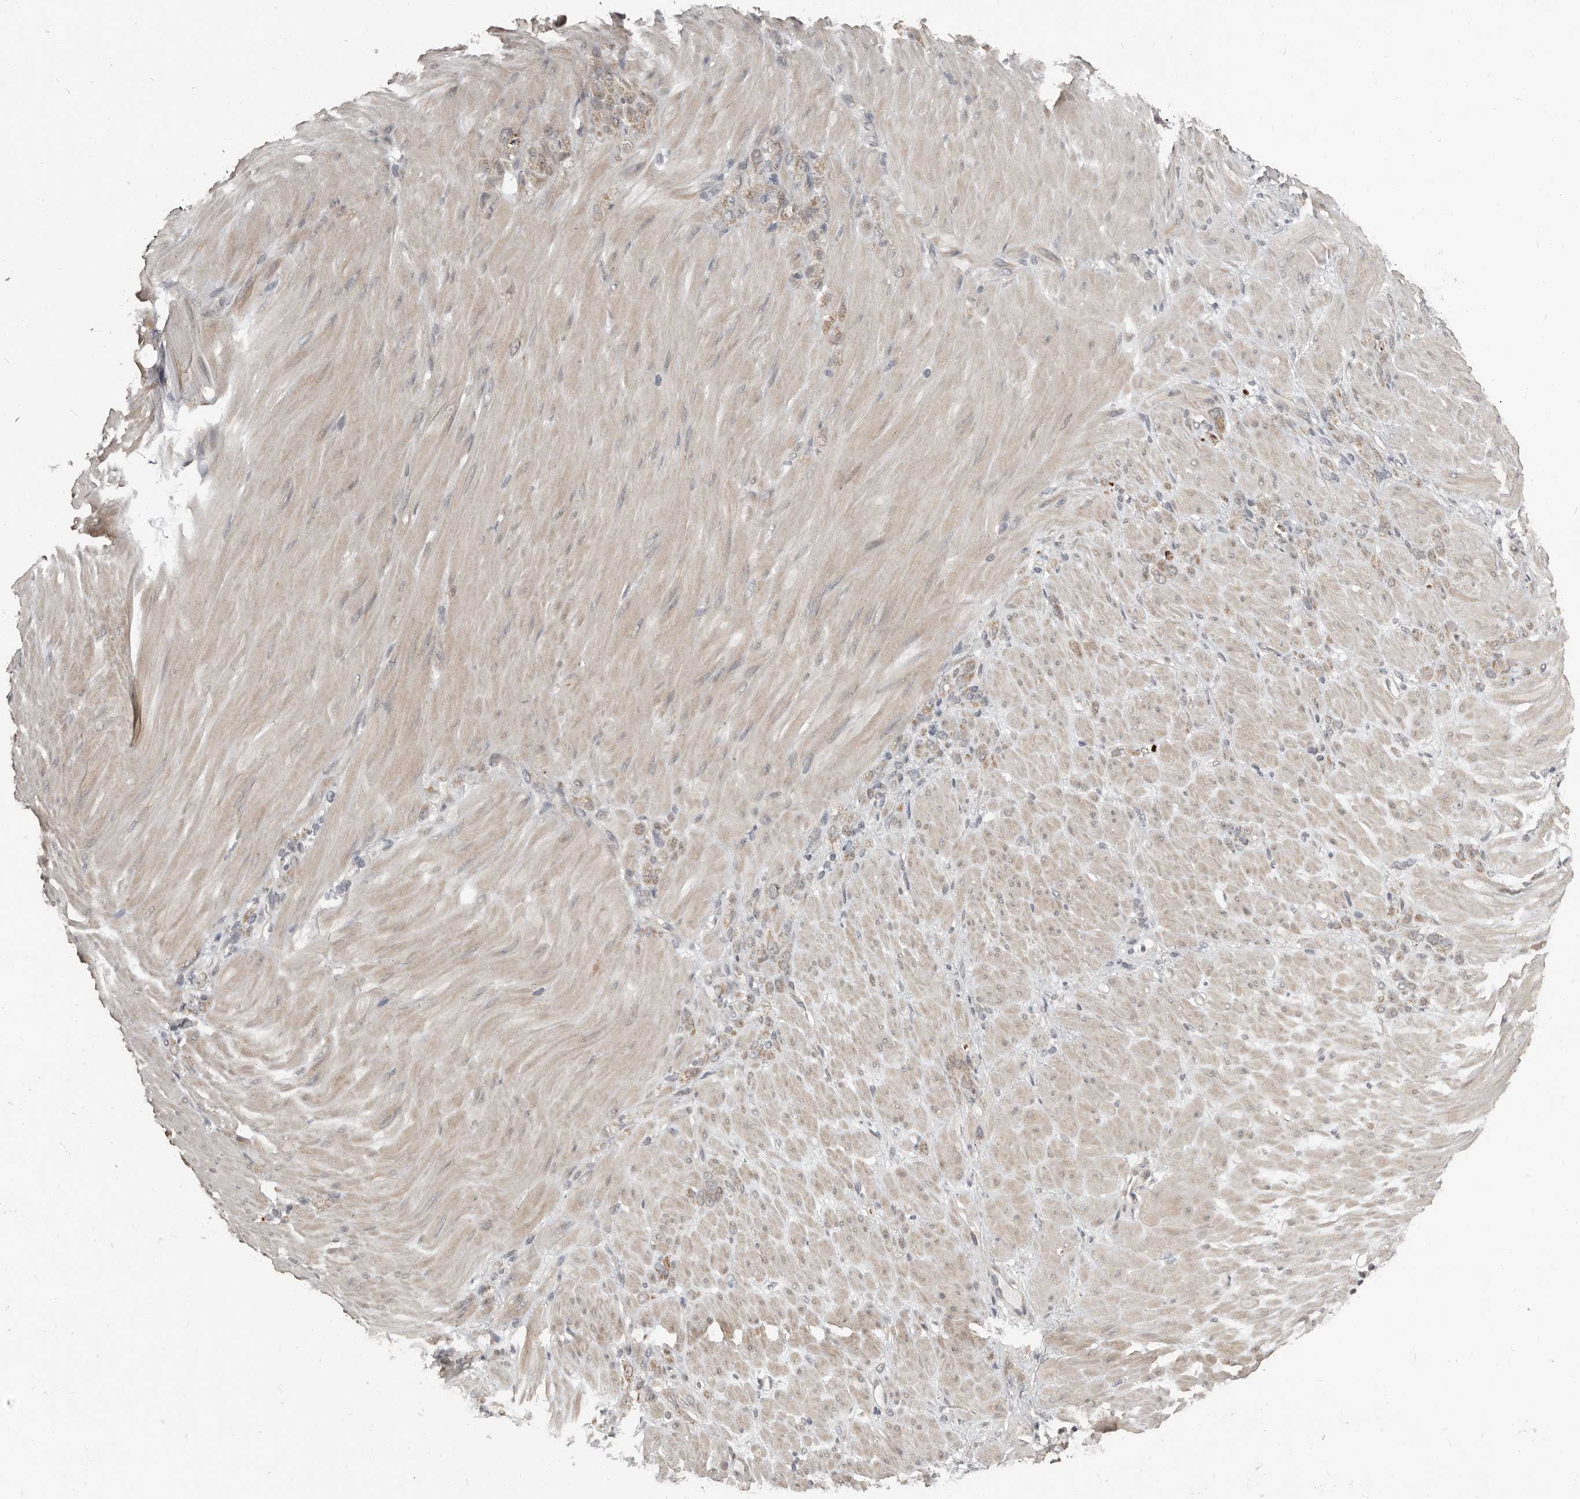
{"staining": {"intensity": "weak", "quantity": "25%-75%", "location": "cytoplasmic/membranous"}, "tissue": "stomach cancer", "cell_type": "Tumor cells", "image_type": "cancer", "snomed": [{"axis": "morphology", "description": "Normal tissue, NOS"}, {"axis": "morphology", "description": "Adenocarcinoma, NOS"}, {"axis": "topography", "description": "Stomach"}], "caption": "Human stomach cancer stained with a brown dye shows weak cytoplasmic/membranous positive staining in approximately 25%-75% of tumor cells.", "gene": "APOL6", "patient": {"sex": "male", "age": 82}}